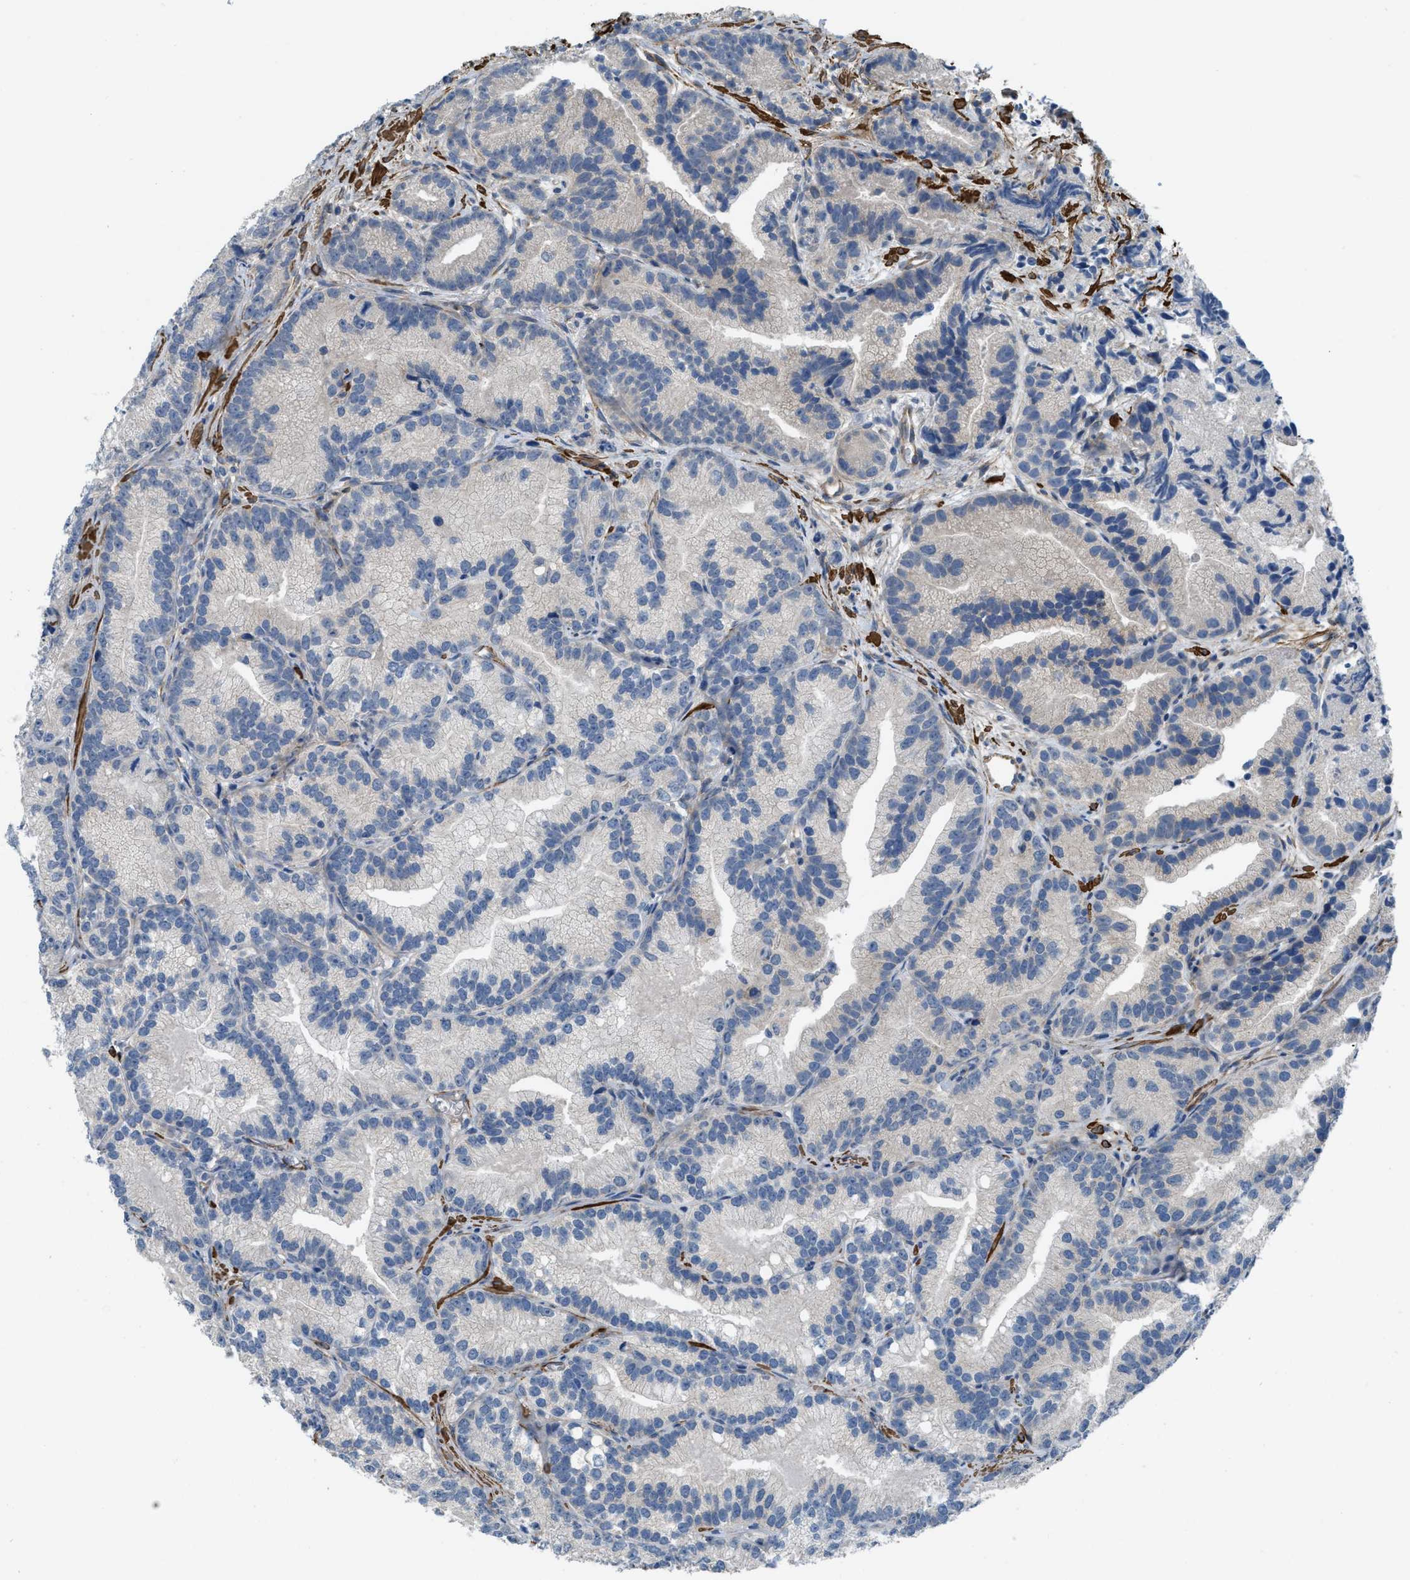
{"staining": {"intensity": "negative", "quantity": "none", "location": "none"}, "tissue": "prostate cancer", "cell_type": "Tumor cells", "image_type": "cancer", "snomed": [{"axis": "morphology", "description": "Adenocarcinoma, Low grade"}, {"axis": "topography", "description": "Prostate"}], "caption": "Prostate cancer (adenocarcinoma (low-grade)) stained for a protein using immunohistochemistry demonstrates no staining tumor cells.", "gene": "BMPR1A", "patient": {"sex": "male", "age": 89}}